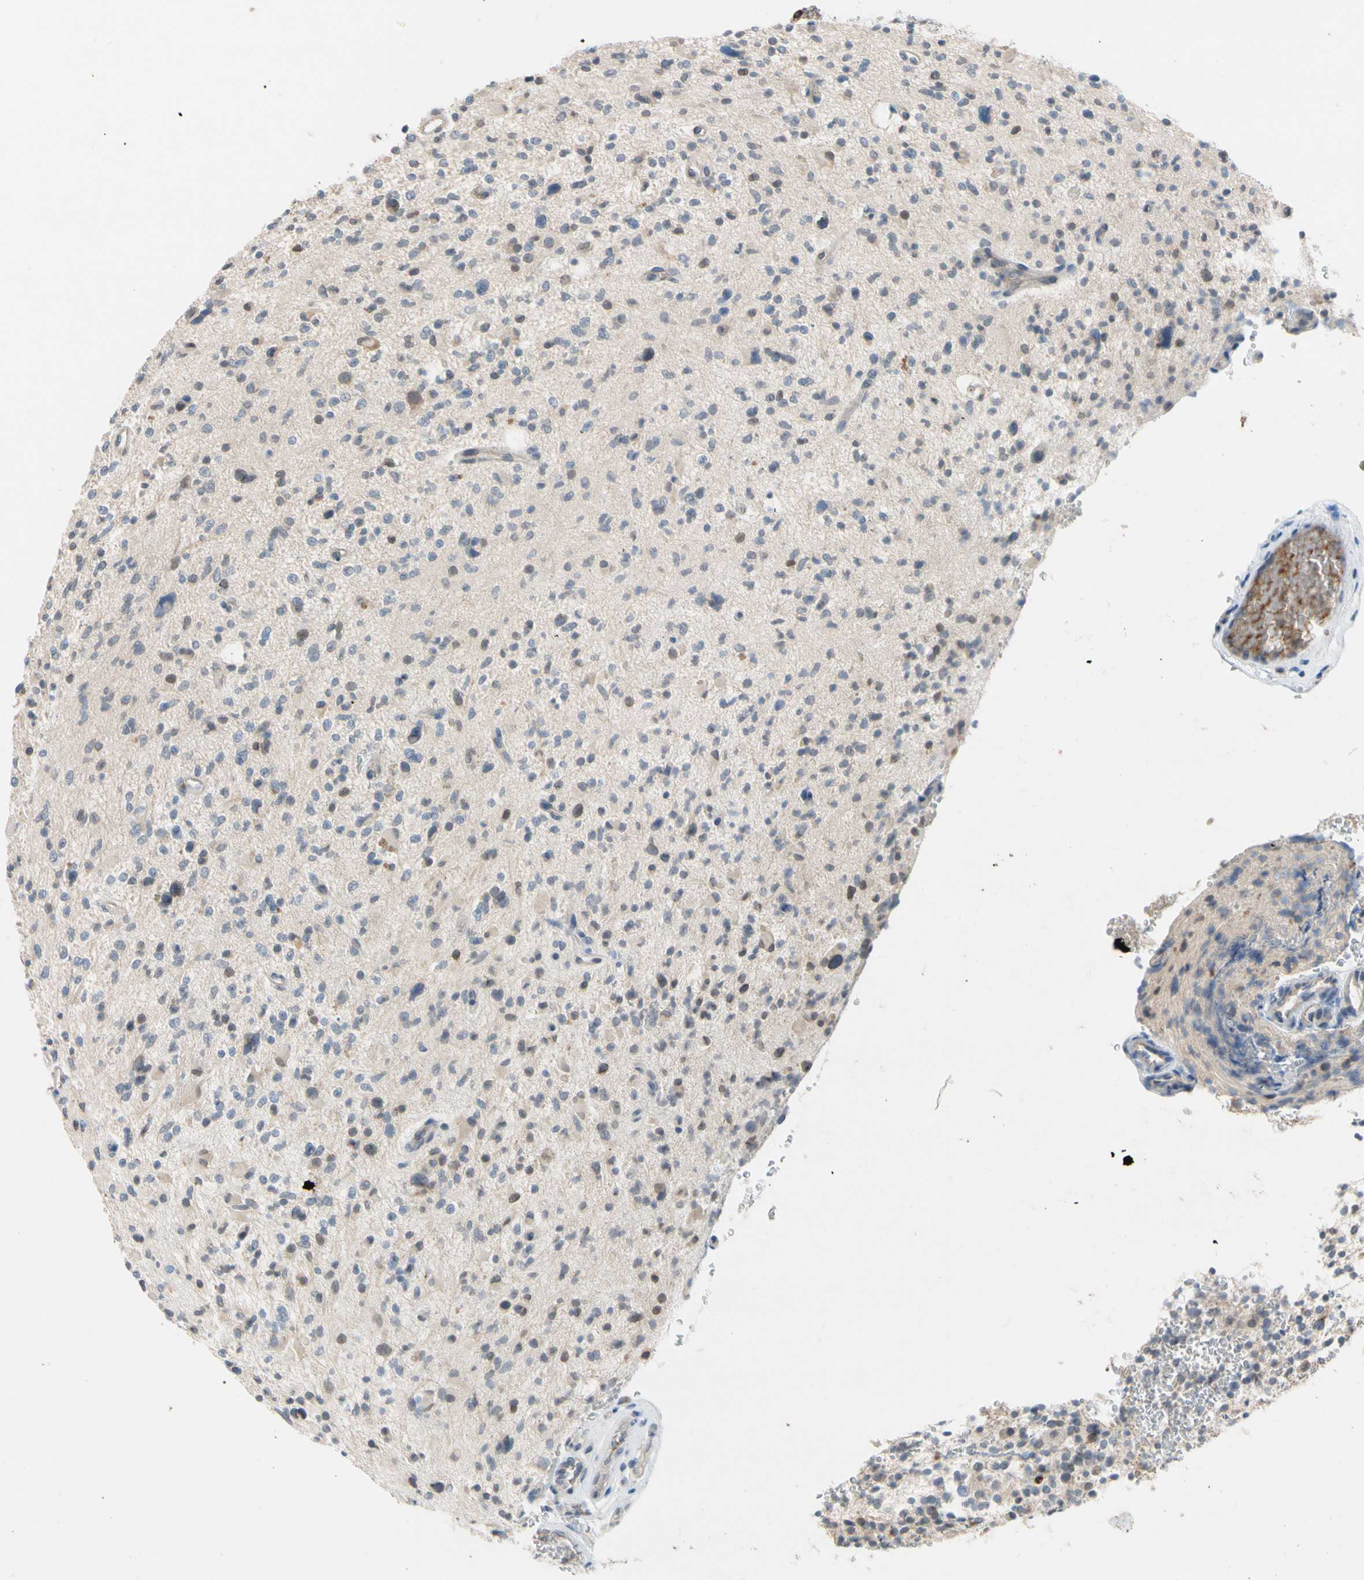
{"staining": {"intensity": "moderate", "quantity": "<25%", "location": "cytoplasmic/membranous"}, "tissue": "glioma", "cell_type": "Tumor cells", "image_type": "cancer", "snomed": [{"axis": "morphology", "description": "Glioma, malignant, High grade"}, {"axis": "topography", "description": "Brain"}], "caption": "Immunohistochemistry histopathology image of human glioma stained for a protein (brown), which reveals low levels of moderate cytoplasmic/membranous positivity in approximately <25% of tumor cells.", "gene": "CNDP1", "patient": {"sex": "male", "age": 48}}